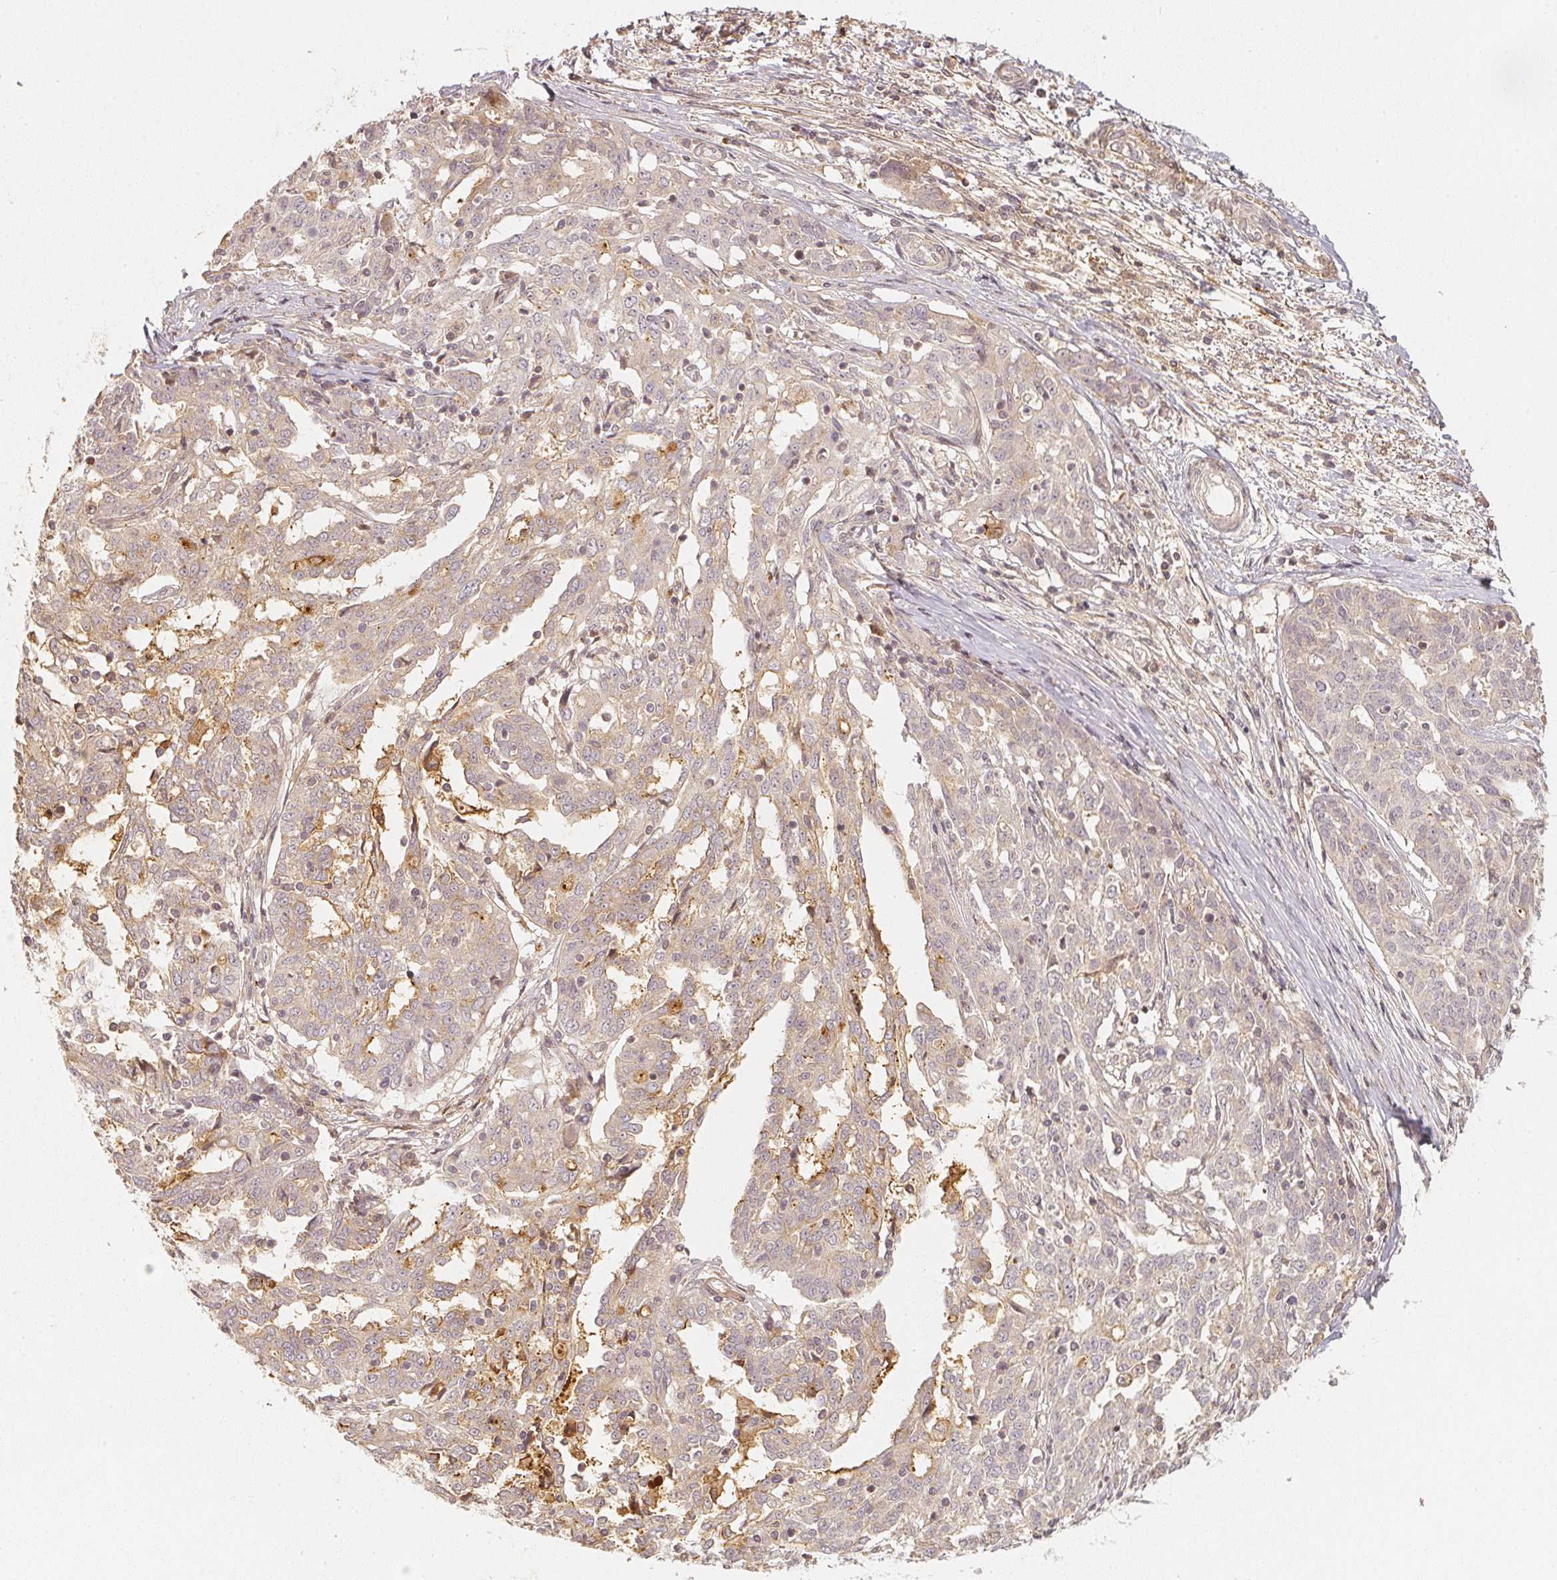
{"staining": {"intensity": "negative", "quantity": "none", "location": "none"}, "tissue": "ovarian cancer", "cell_type": "Tumor cells", "image_type": "cancer", "snomed": [{"axis": "morphology", "description": "Cystadenocarcinoma, serous, NOS"}, {"axis": "topography", "description": "Ovary"}], "caption": "The photomicrograph exhibits no significant expression in tumor cells of ovarian cancer. (Brightfield microscopy of DAB immunohistochemistry (IHC) at high magnification).", "gene": "SERPINE1", "patient": {"sex": "female", "age": 67}}